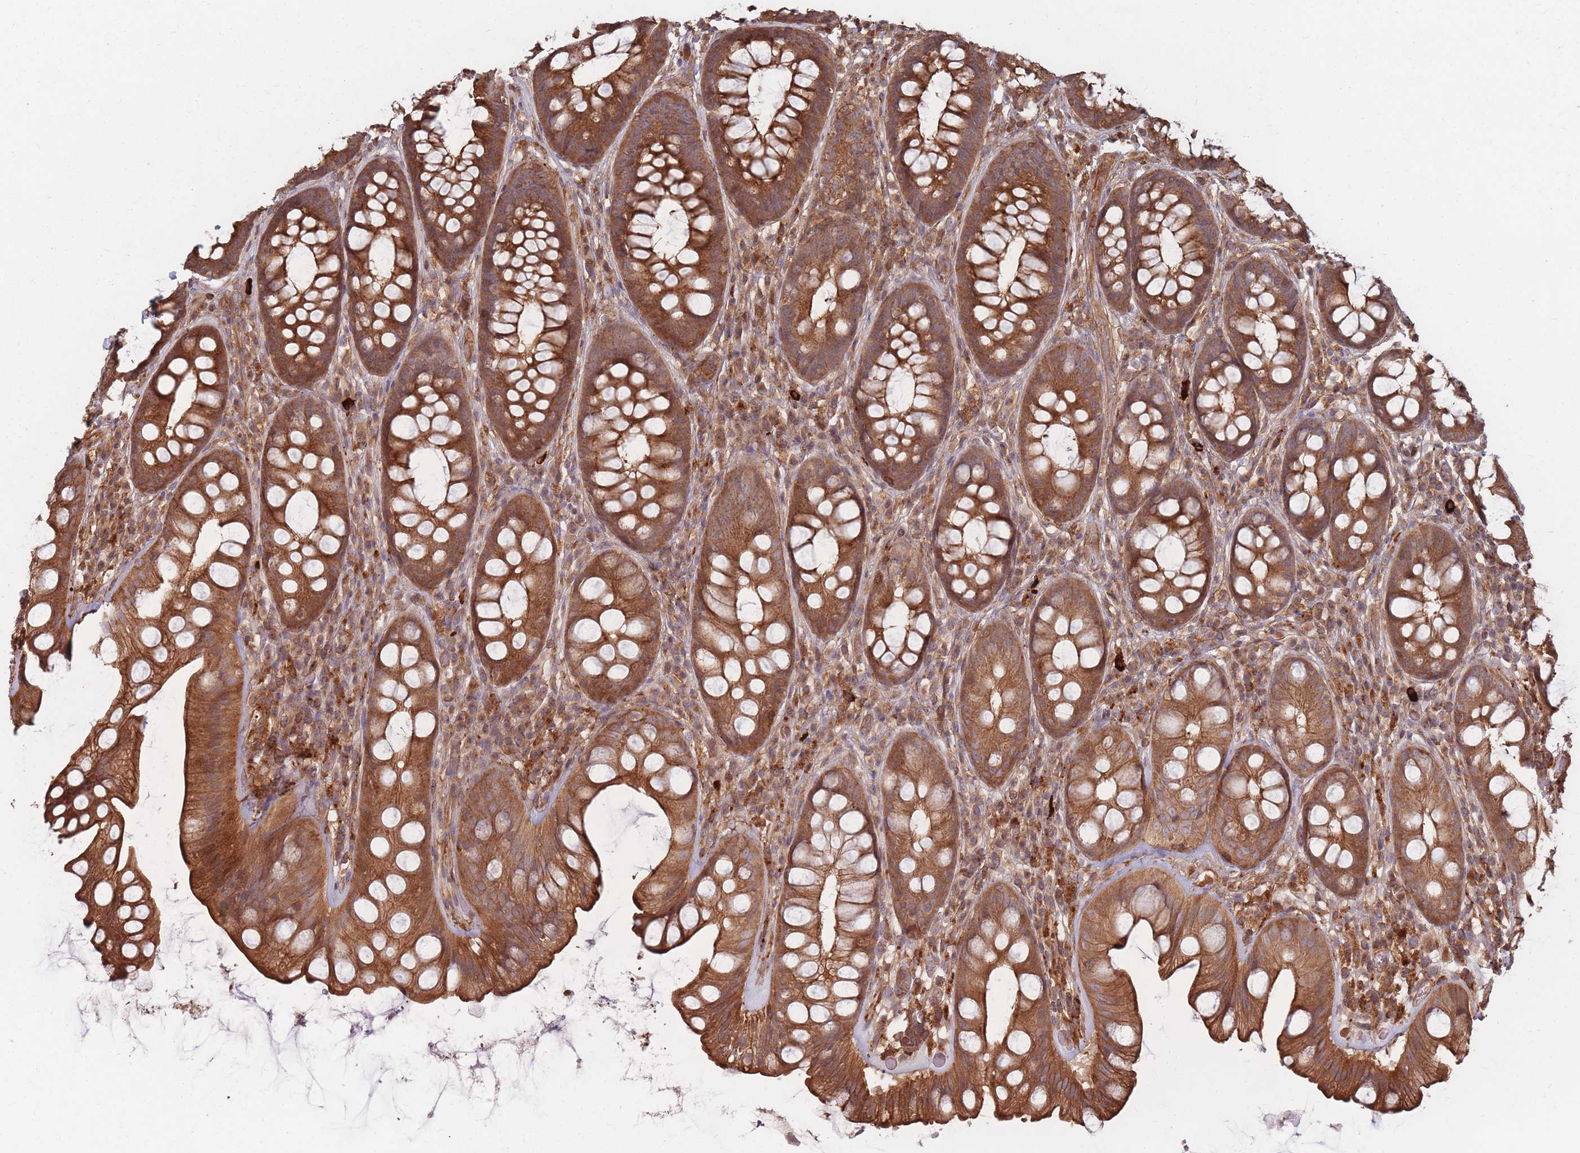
{"staining": {"intensity": "moderate", "quantity": ">75%", "location": "cytoplasmic/membranous"}, "tissue": "rectum", "cell_type": "Glandular cells", "image_type": "normal", "snomed": [{"axis": "morphology", "description": "Normal tissue, NOS"}, {"axis": "topography", "description": "Rectum"}], "caption": "The micrograph shows a brown stain indicating the presence of a protein in the cytoplasmic/membranous of glandular cells in rectum.", "gene": "RASSF2", "patient": {"sex": "male", "age": 74}}